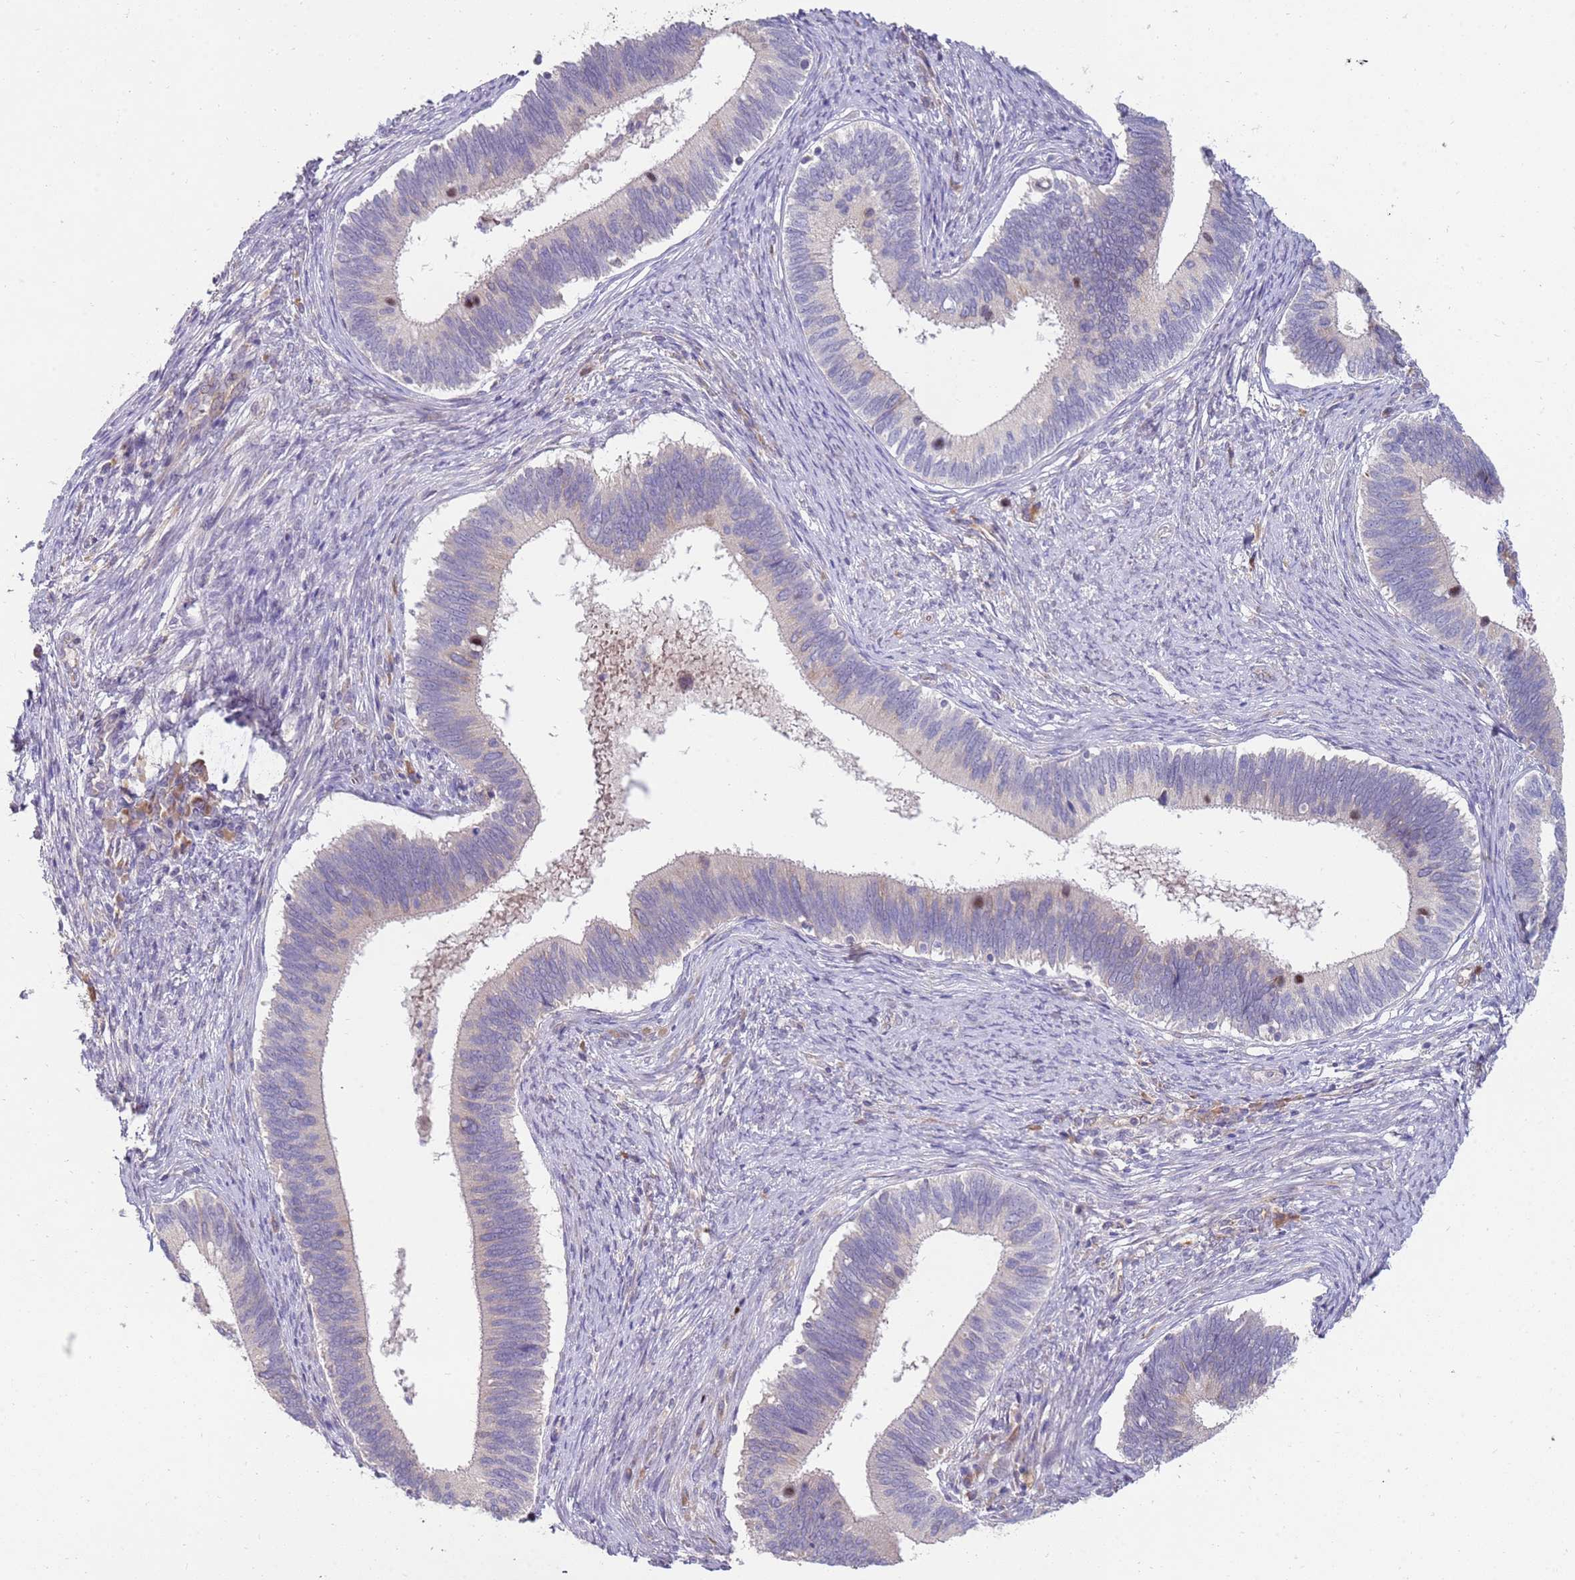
{"staining": {"intensity": "negative", "quantity": "none", "location": "none"}, "tissue": "cervical cancer", "cell_type": "Tumor cells", "image_type": "cancer", "snomed": [{"axis": "morphology", "description": "Adenocarcinoma, NOS"}, {"axis": "topography", "description": "Cervix"}], "caption": "Immunohistochemical staining of human cervical cancer demonstrates no significant positivity in tumor cells.", "gene": "NMUR2", "patient": {"sex": "female", "age": 42}}